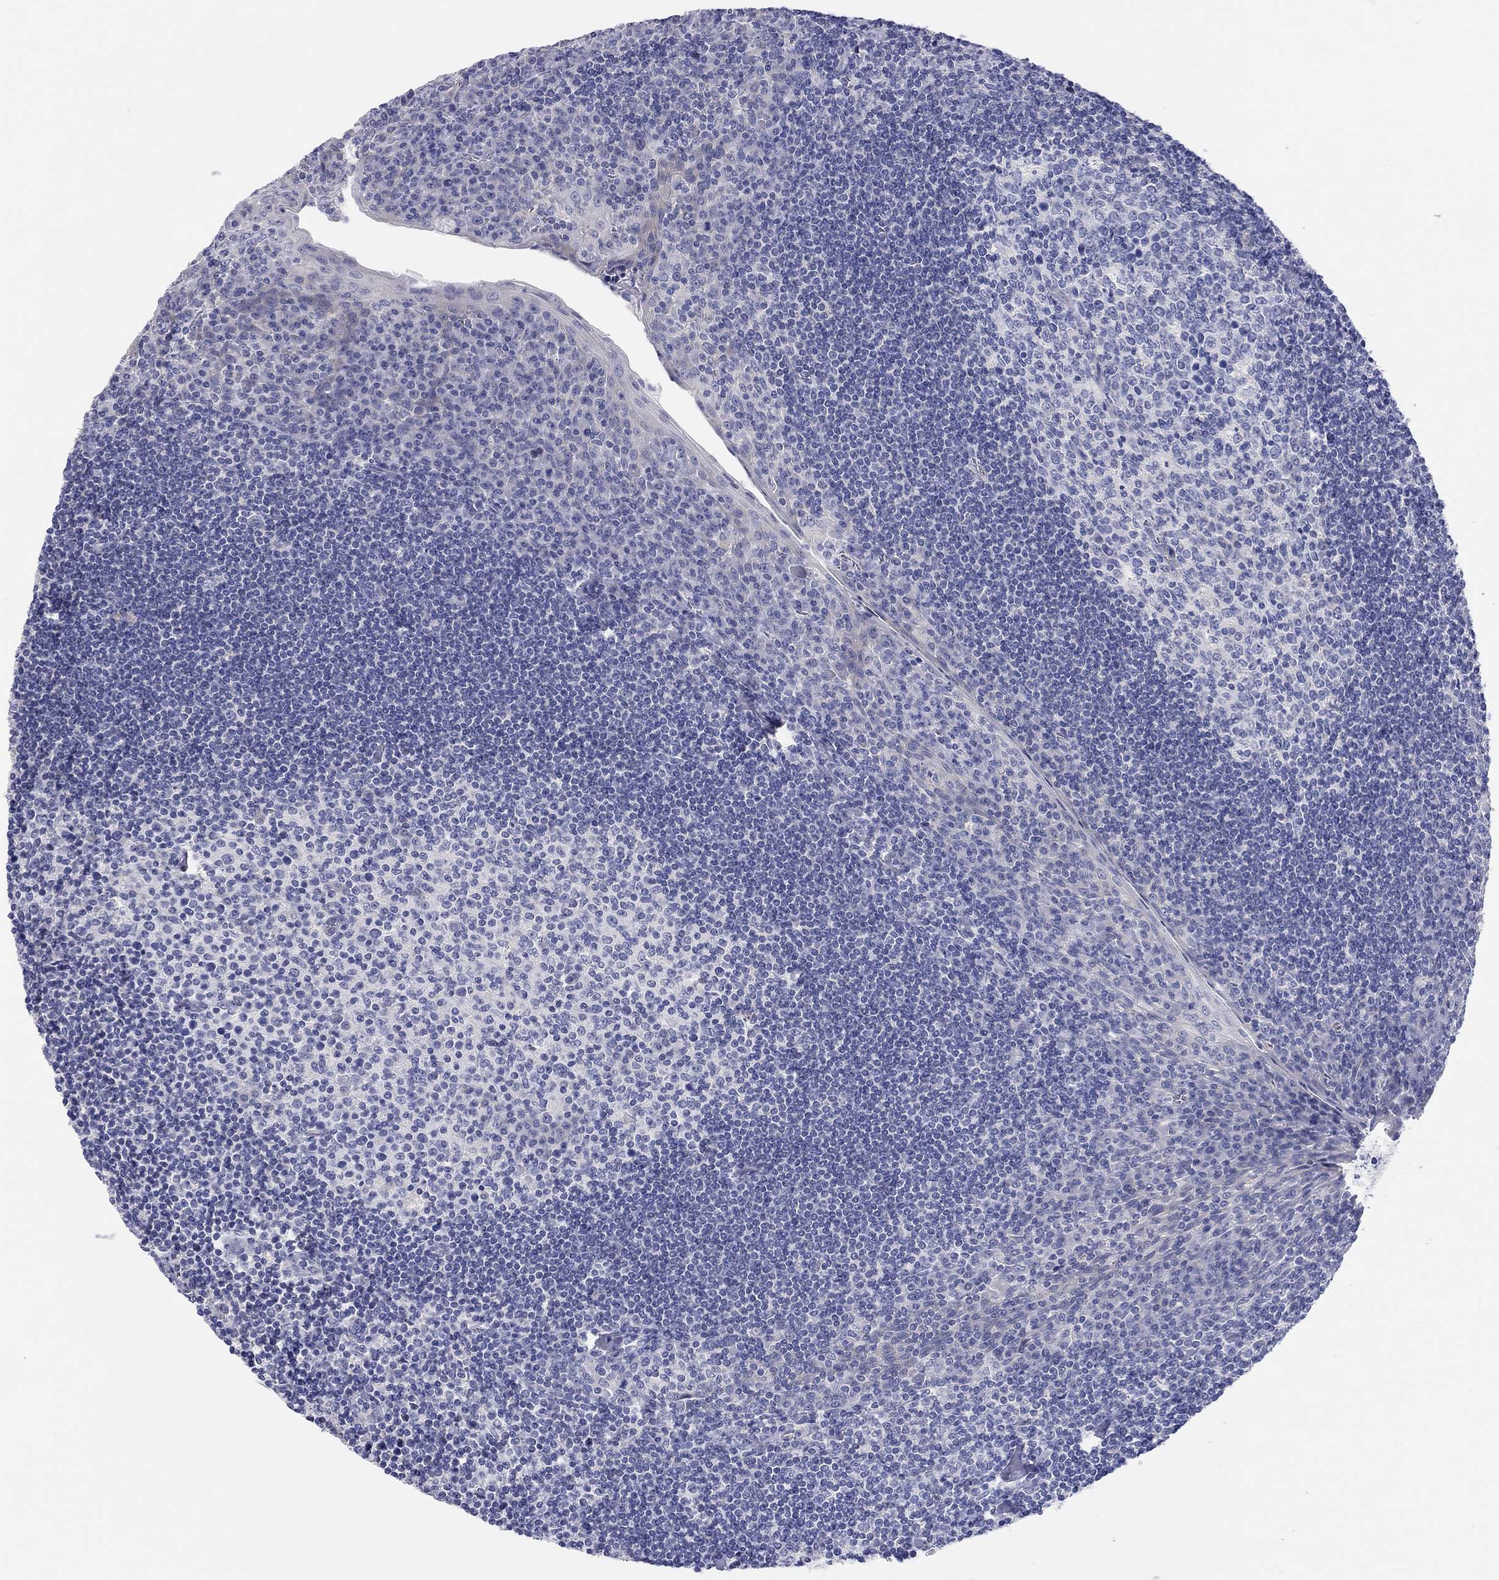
{"staining": {"intensity": "negative", "quantity": "none", "location": "none"}, "tissue": "tonsil", "cell_type": "Germinal center cells", "image_type": "normal", "snomed": [{"axis": "morphology", "description": "Normal tissue, NOS"}, {"axis": "topography", "description": "Tonsil"}], "caption": "An image of tonsil stained for a protein reveals no brown staining in germinal center cells. (Stains: DAB (3,3'-diaminobenzidine) immunohistochemistry (IHC) with hematoxylin counter stain, Microscopy: brightfield microscopy at high magnification).", "gene": "ENSG00000269035", "patient": {"sex": "female", "age": 12}}